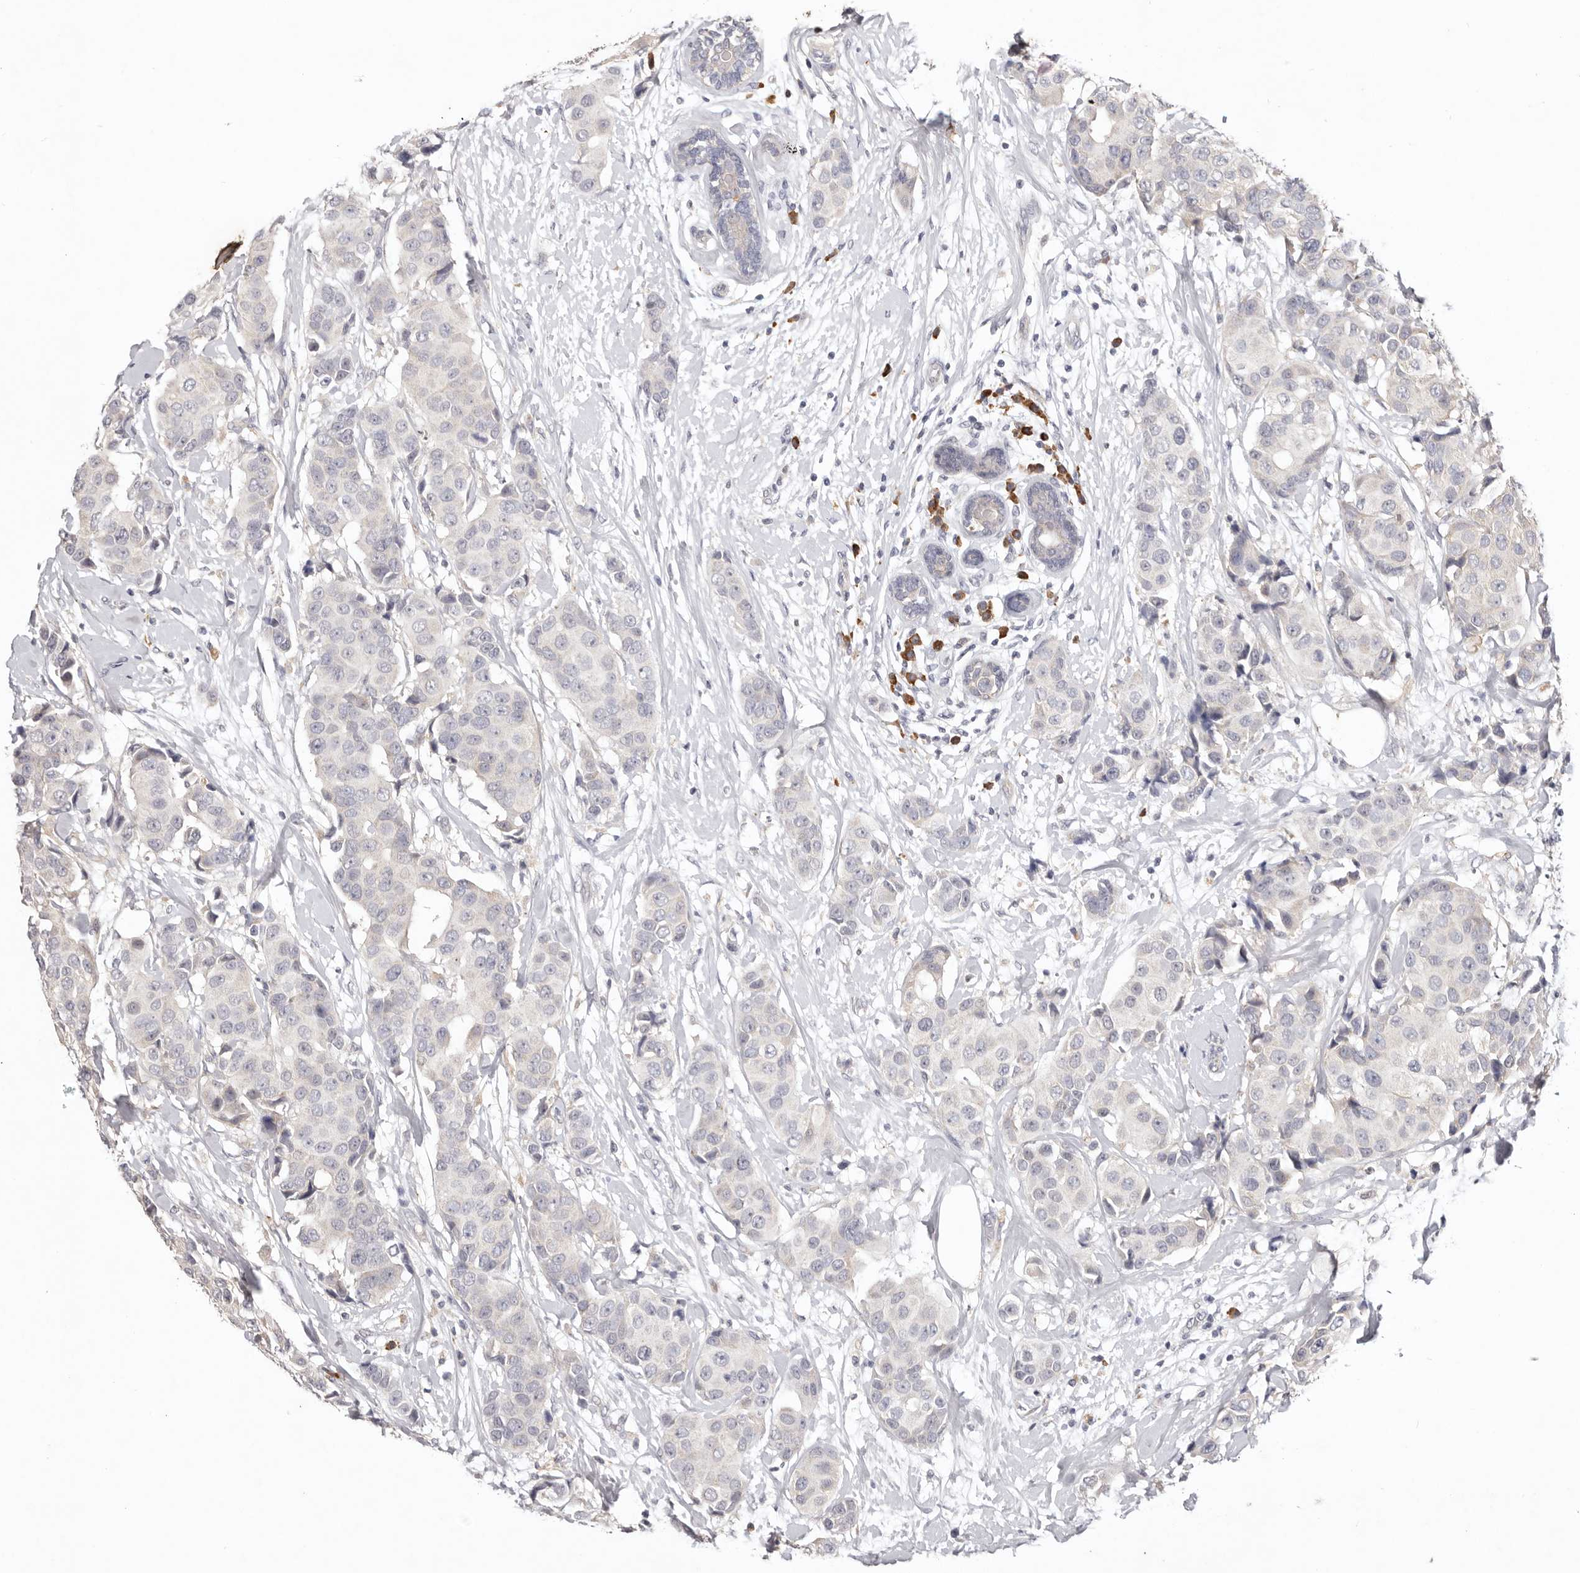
{"staining": {"intensity": "negative", "quantity": "none", "location": "none"}, "tissue": "breast cancer", "cell_type": "Tumor cells", "image_type": "cancer", "snomed": [{"axis": "morphology", "description": "Normal tissue, NOS"}, {"axis": "morphology", "description": "Duct carcinoma"}, {"axis": "topography", "description": "Breast"}], "caption": "Tumor cells show no significant expression in invasive ductal carcinoma (breast).", "gene": "WDR77", "patient": {"sex": "female", "age": 39}}